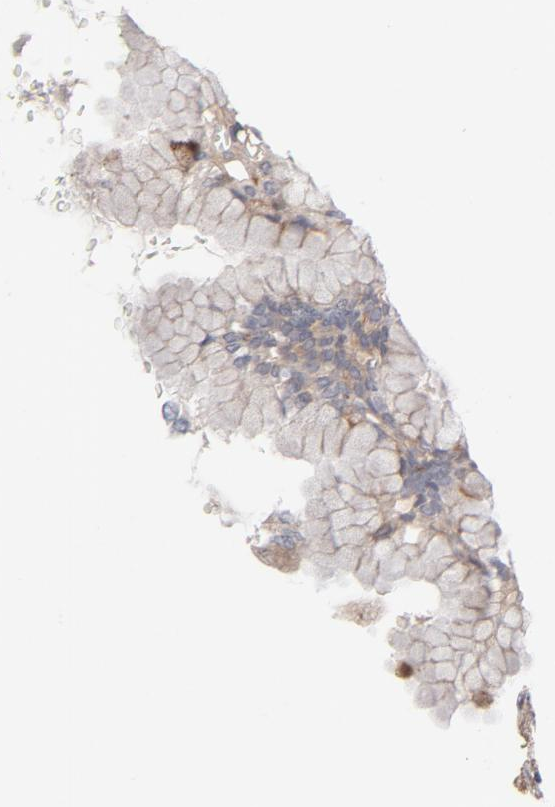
{"staining": {"intensity": "moderate", "quantity": ">75%", "location": "cytoplasmic/membranous"}, "tissue": "stomach", "cell_type": "Glandular cells", "image_type": "normal", "snomed": [{"axis": "morphology", "description": "Normal tissue, NOS"}, {"axis": "topography", "description": "Stomach, upper"}], "caption": "Immunohistochemistry photomicrograph of unremarkable stomach stained for a protein (brown), which demonstrates medium levels of moderate cytoplasmic/membranous expression in about >75% of glandular cells.", "gene": "DNAAF2", "patient": {"sex": "female", "age": 56}}